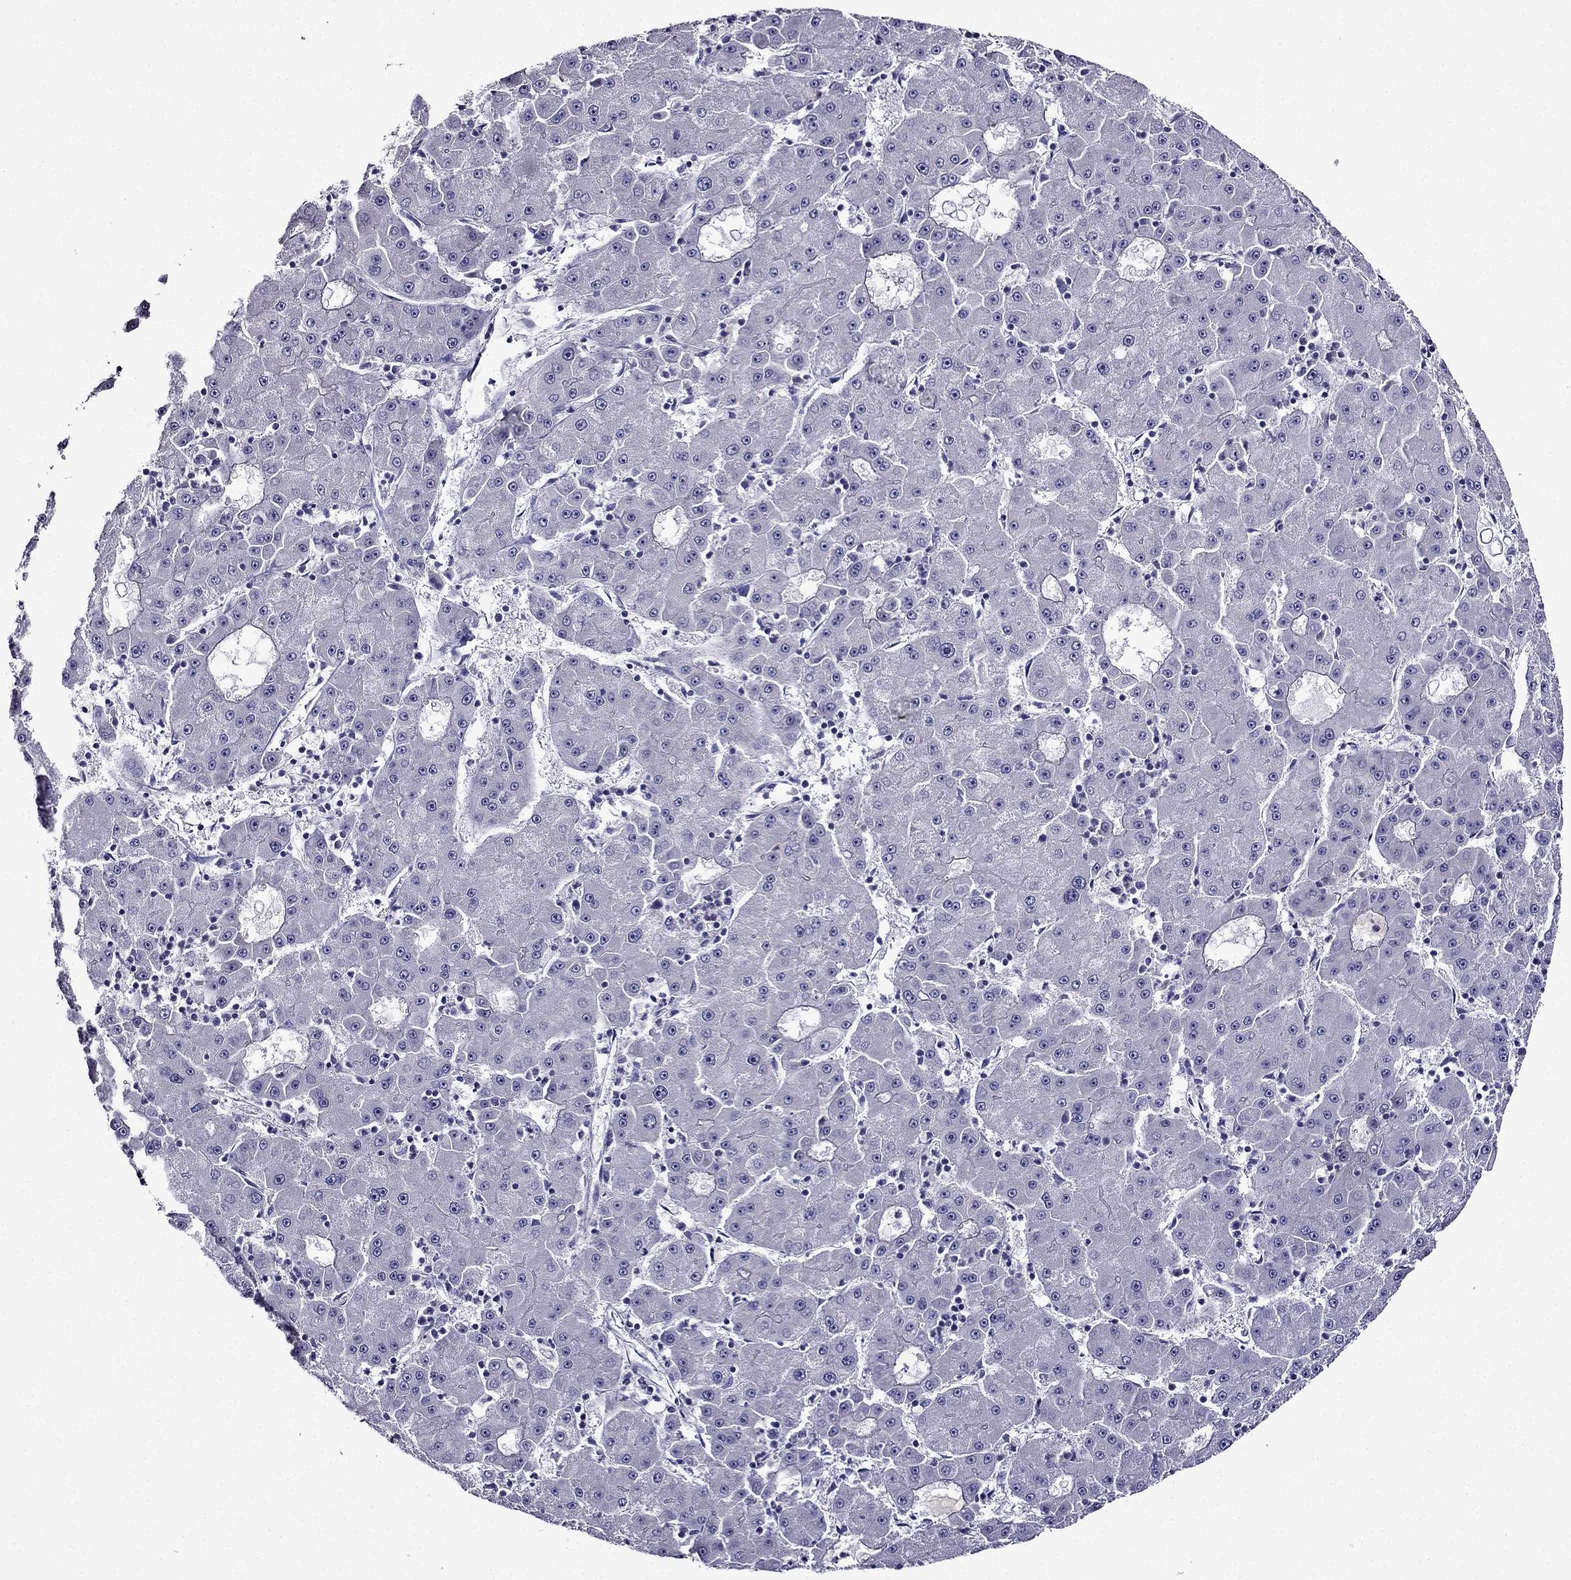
{"staining": {"intensity": "negative", "quantity": "none", "location": "none"}, "tissue": "liver cancer", "cell_type": "Tumor cells", "image_type": "cancer", "snomed": [{"axis": "morphology", "description": "Carcinoma, Hepatocellular, NOS"}, {"axis": "topography", "description": "Liver"}], "caption": "An IHC image of liver cancer is shown. There is no staining in tumor cells of liver cancer.", "gene": "TMEM266", "patient": {"sex": "male", "age": 73}}